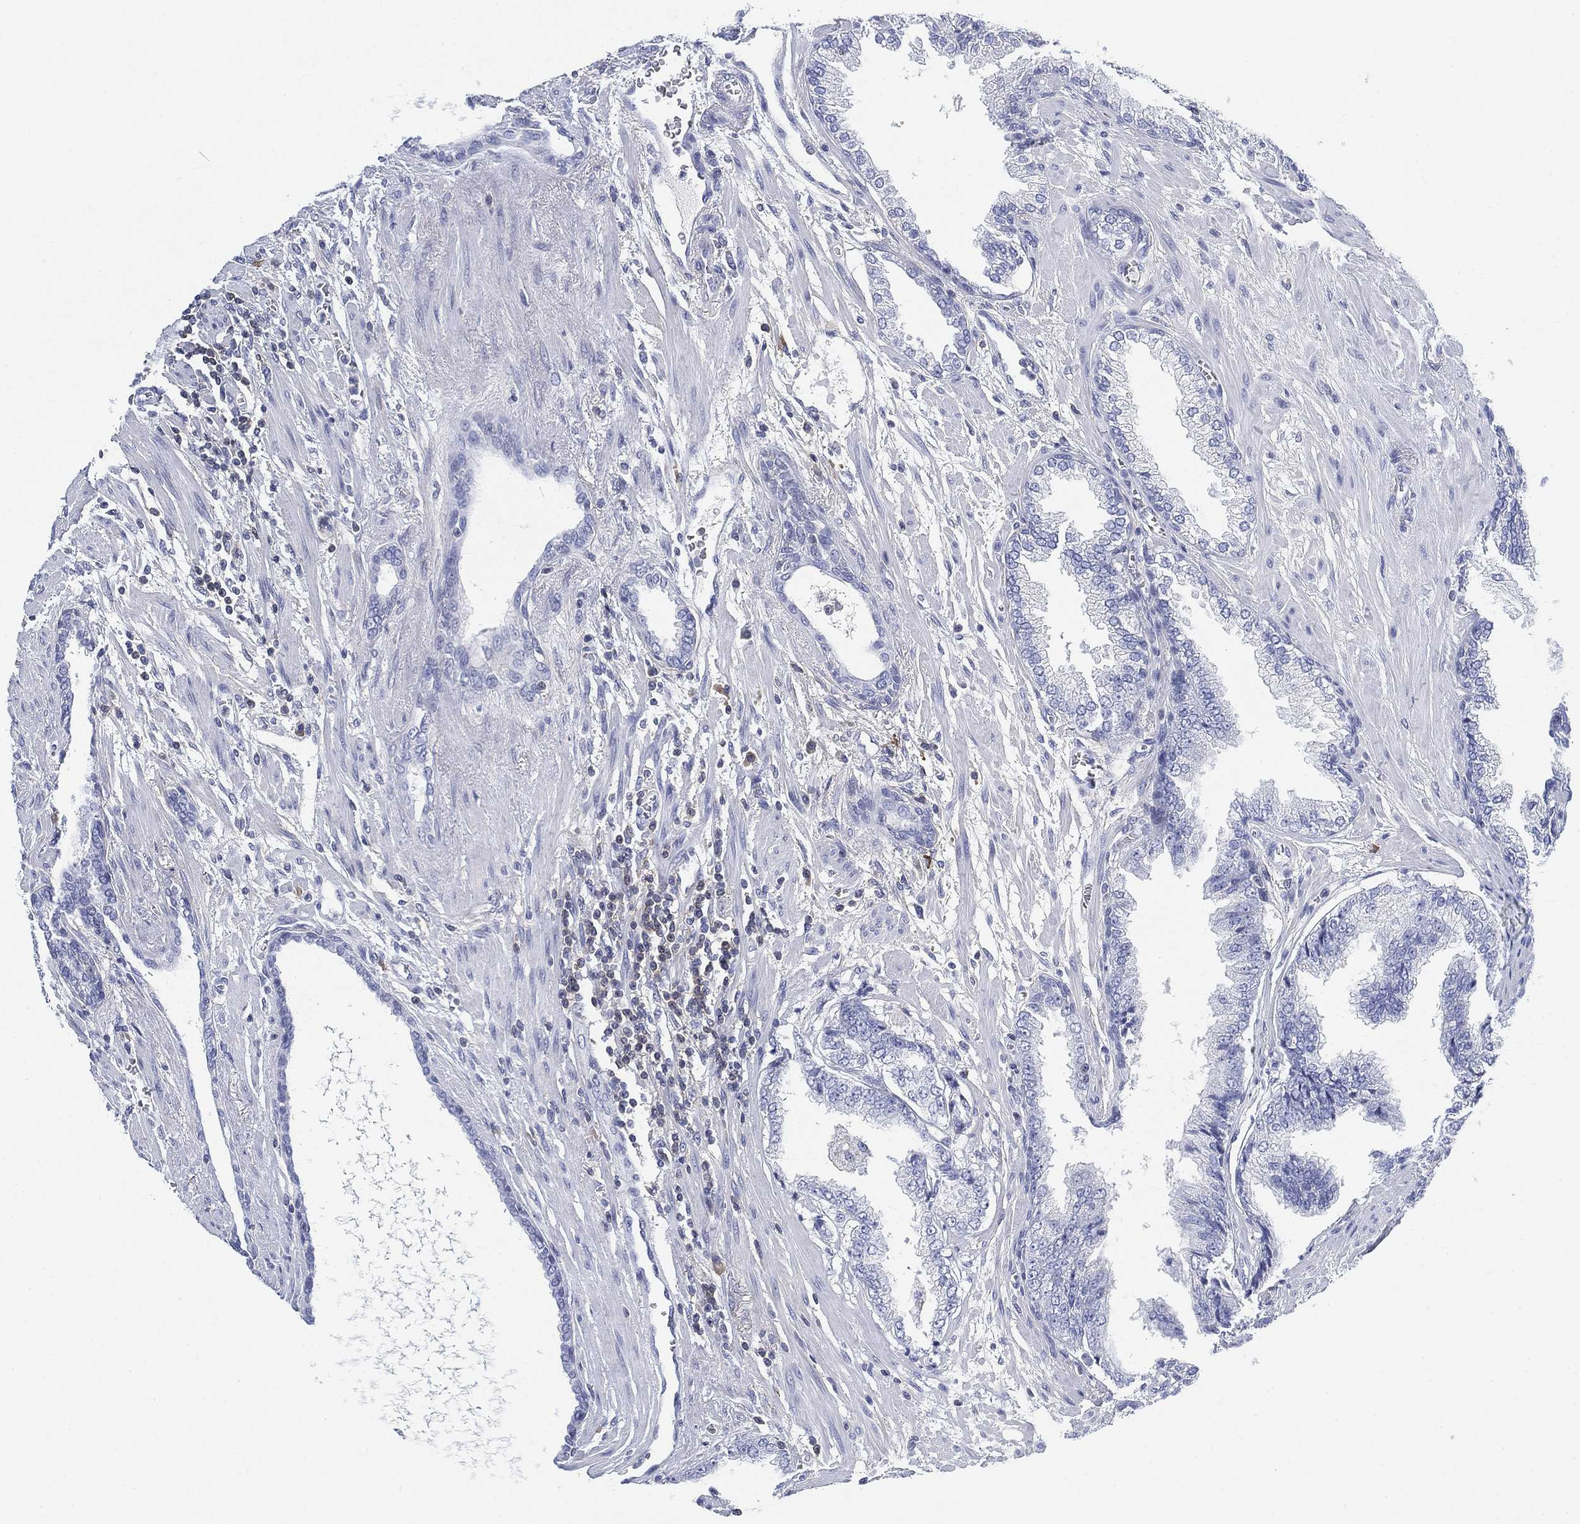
{"staining": {"intensity": "negative", "quantity": "none", "location": "none"}, "tissue": "prostate cancer", "cell_type": "Tumor cells", "image_type": "cancer", "snomed": [{"axis": "morphology", "description": "Adenocarcinoma, Low grade"}, {"axis": "topography", "description": "Prostate"}], "caption": "Tumor cells show no significant positivity in prostate cancer.", "gene": "FYB1", "patient": {"sex": "male", "age": 69}}